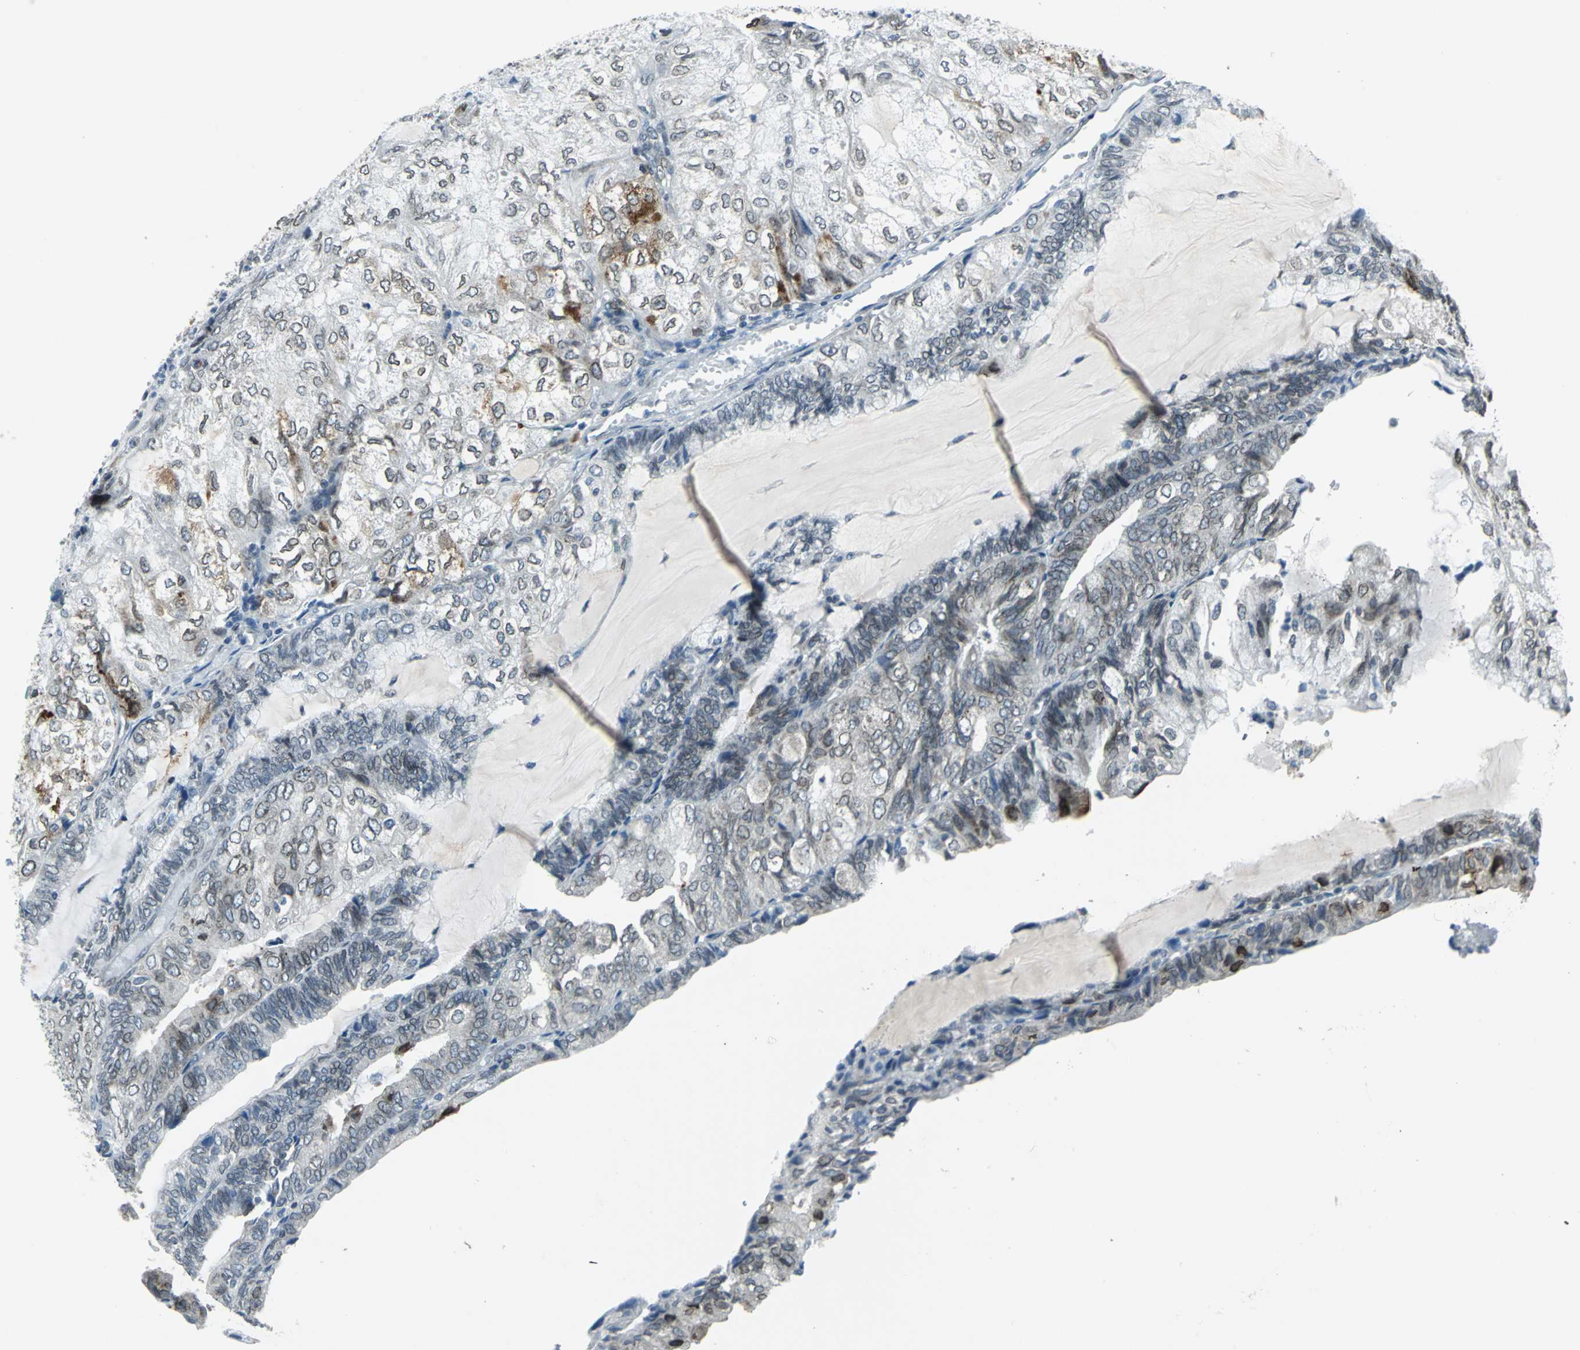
{"staining": {"intensity": "weak", "quantity": "<25%", "location": "cytoplasmic/membranous,nuclear"}, "tissue": "endometrial cancer", "cell_type": "Tumor cells", "image_type": "cancer", "snomed": [{"axis": "morphology", "description": "Adenocarcinoma, NOS"}, {"axis": "topography", "description": "Endometrium"}], "caption": "Immunohistochemistry (IHC) of endometrial adenocarcinoma shows no staining in tumor cells. The staining is performed using DAB brown chromogen with nuclei counter-stained in using hematoxylin.", "gene": "SNUPN", "patient": {"sex": "female", "age": 81}}